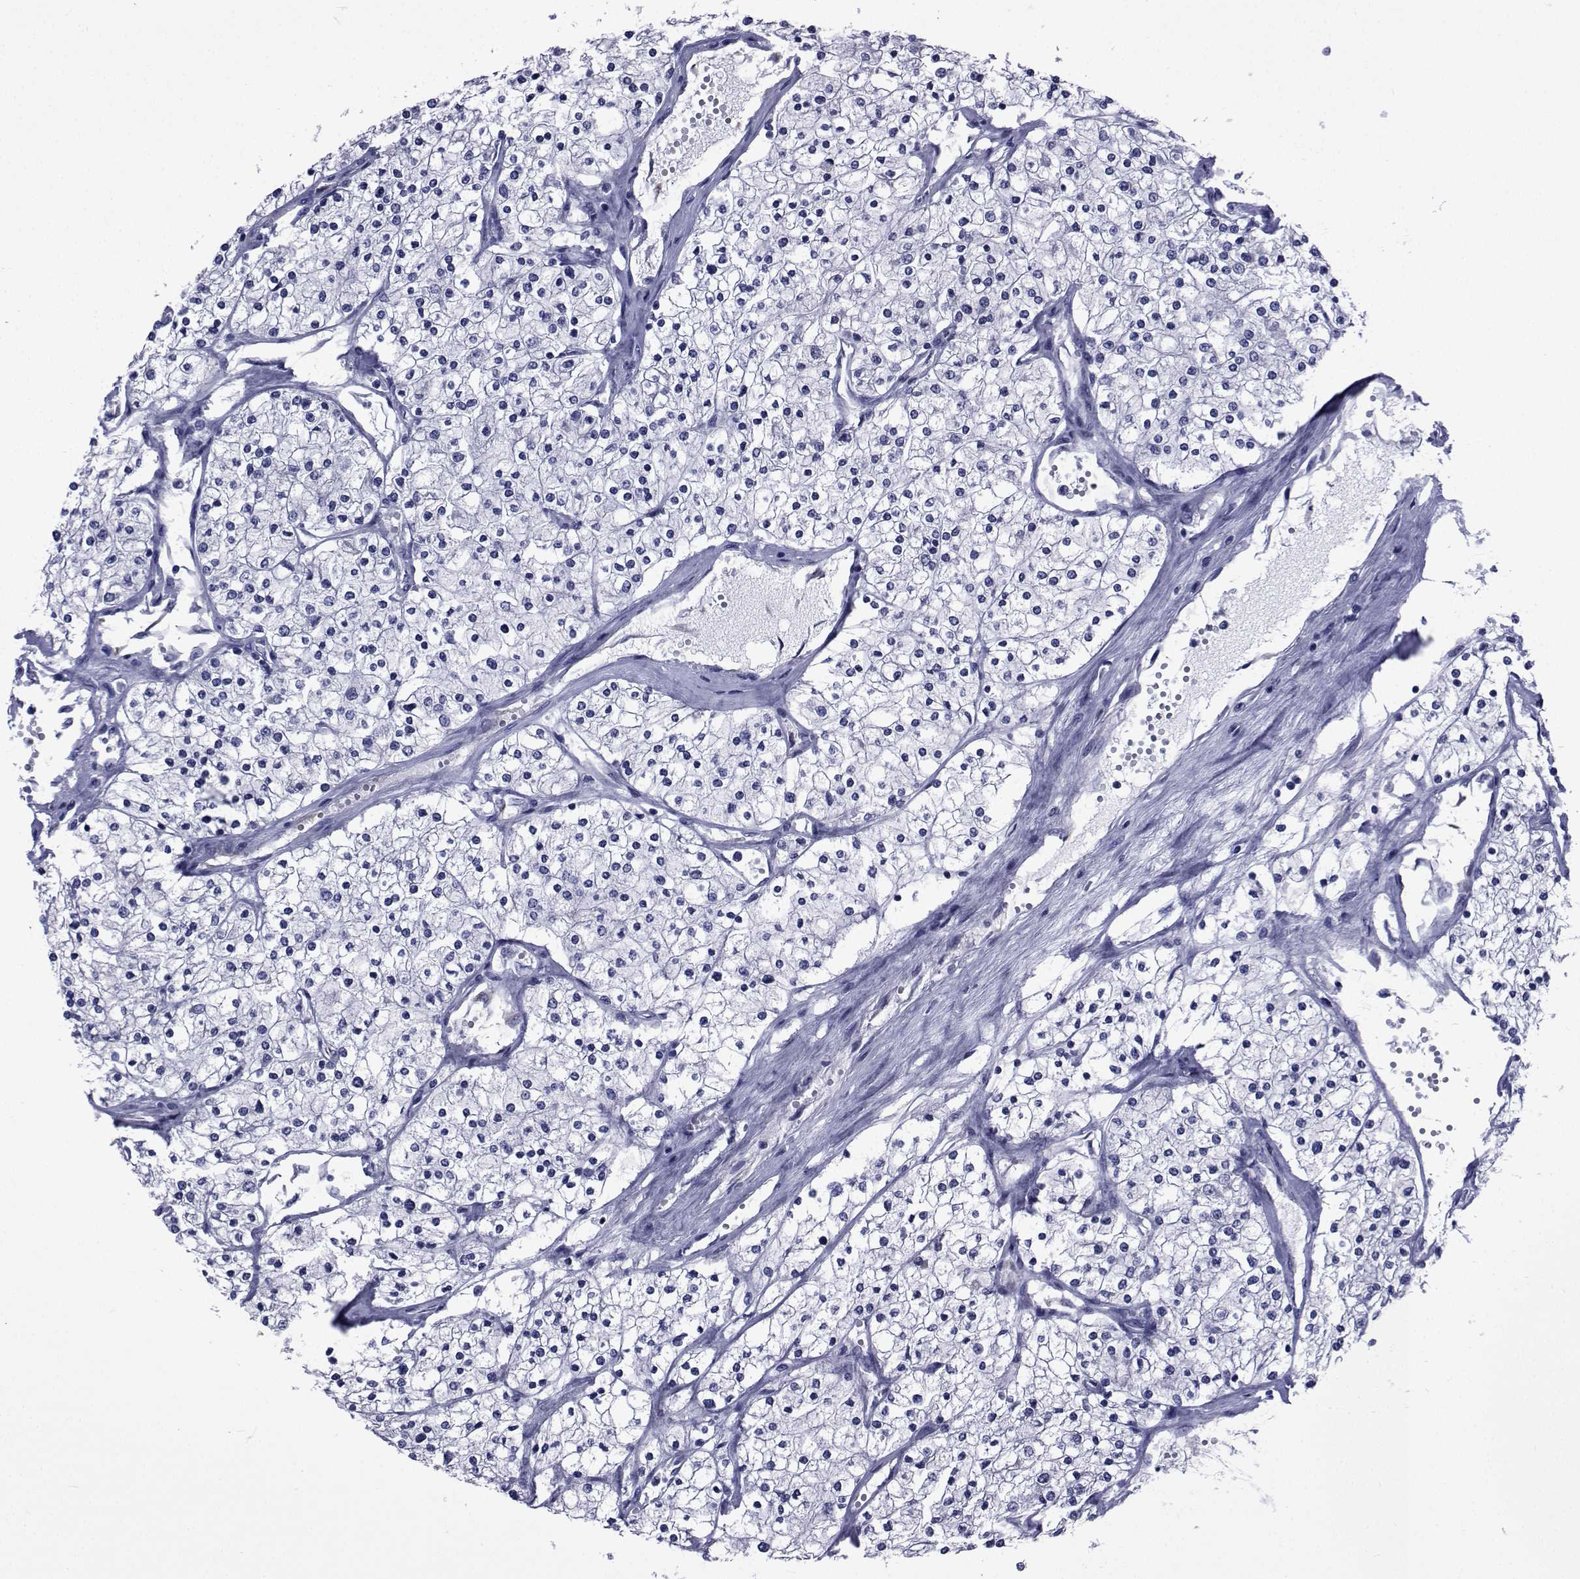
{"staining": {"intensity": "negative", "quantity": "none", "location": "none"}, "tissue": "renal cancer", "cell_type": "Tumor cells", "image_type": "cancer", "snomed": [{"axis": "morphology", "description": "Adenocarcinoma, NOS"}, {"axis": "topography", "description": "Kidney"}], "caption": "Renal adenocarcinoma was stained to show a protein in brown. There is no significant staining in tumor cells. (Brightfield microscopy of DAB IHC at high magnification).", "gene": "ROPN1", "patient": {"sex": "male", "age": 80}}